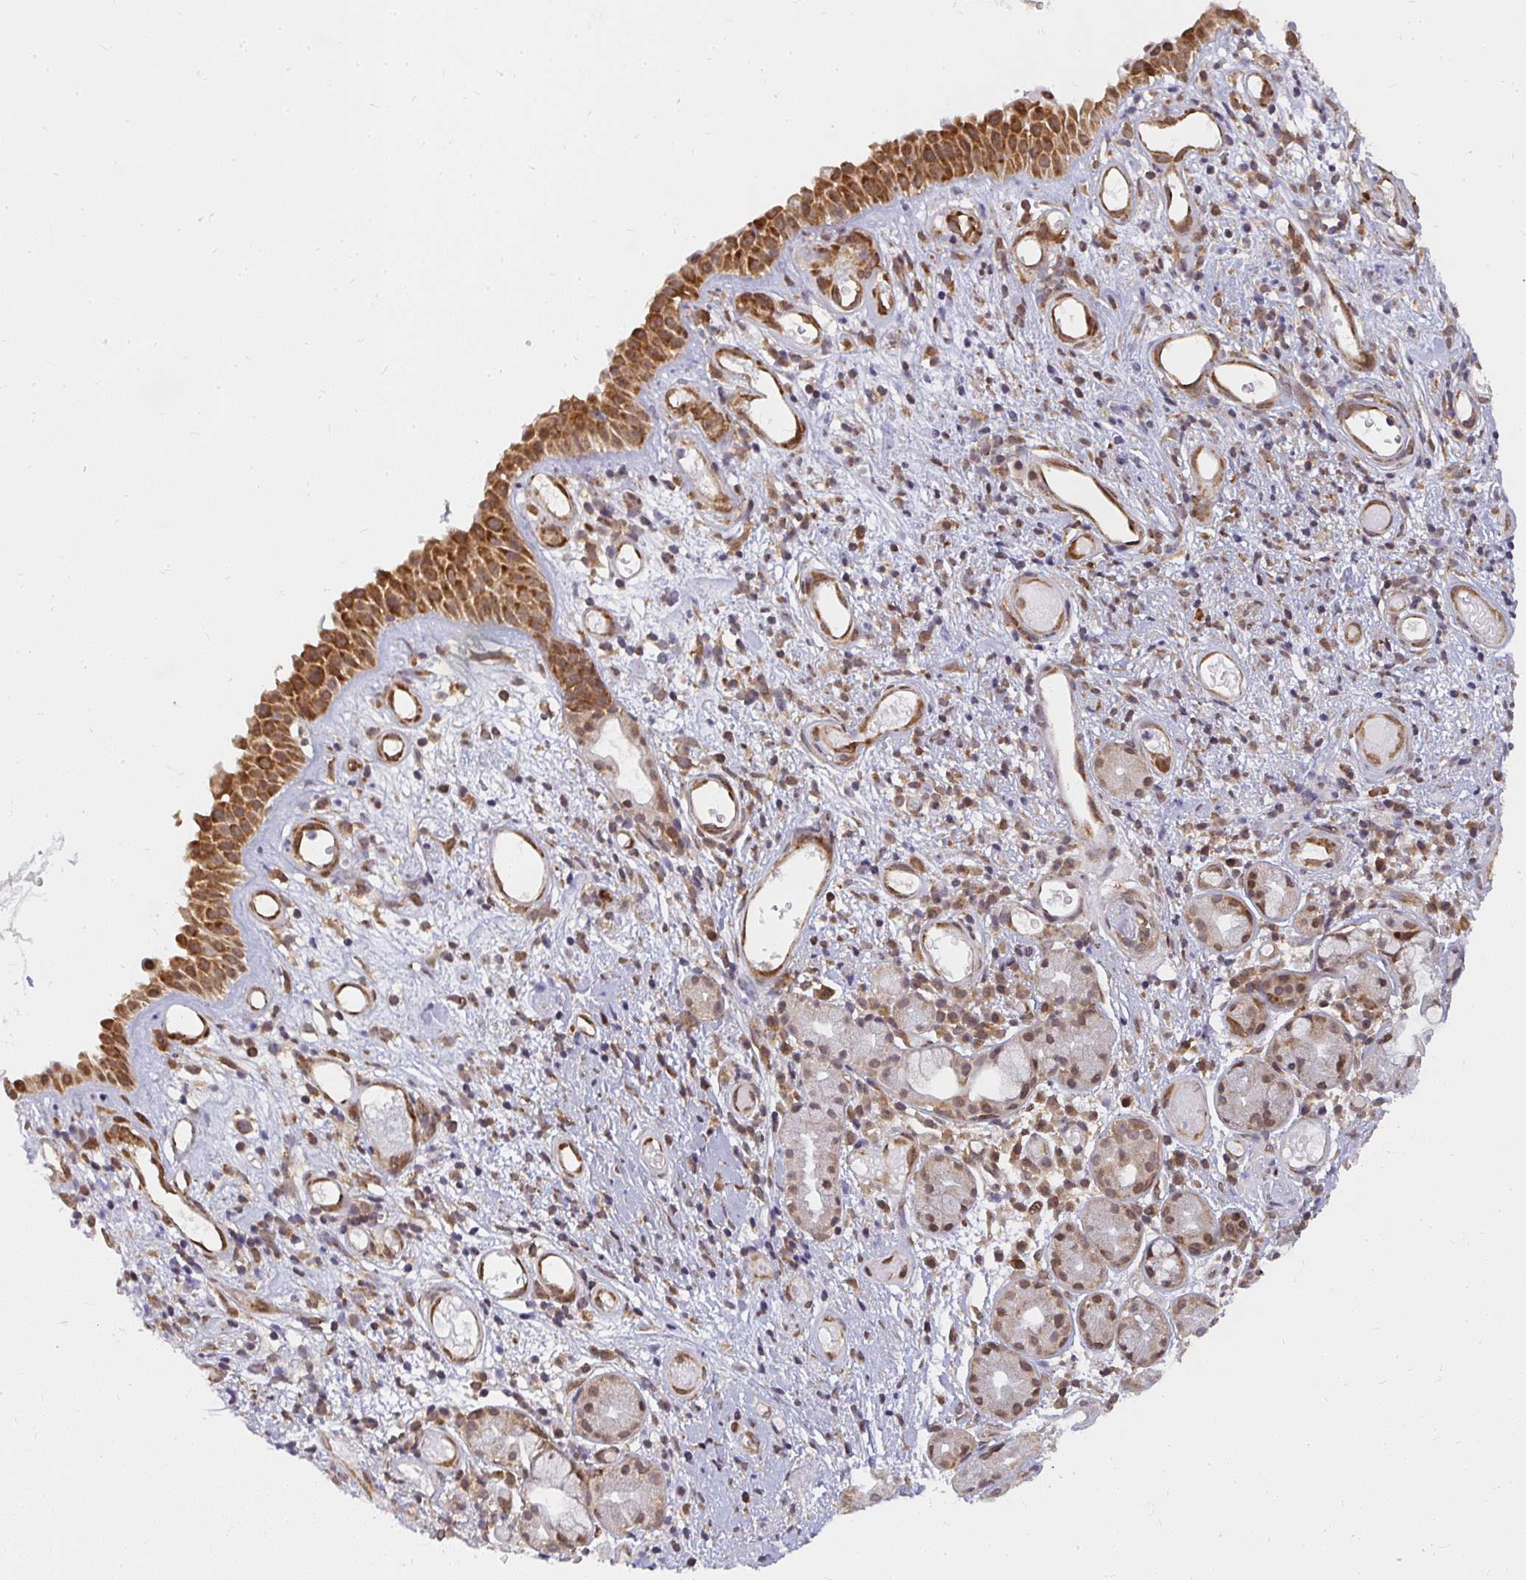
{"staining": {"intensity": "strong", "quantity": ">75%", "location": "cytoplasmic/membranous,nuclear"}, "tissue": "nasopharynx", "cell_type": "Respiratory epithelial cells", "image_type": "normal", "snomed": [{"axis": "morphology", "description": "Normal tissue, NOS"}, {"axis": "morphology", "description": "Inflammation, NOS"}, {"axis": "topography", "description": "Nasopharynx"}], "caption": "Immunohistochemical staining of normal nasopharynx shows high levels of strong cytoplasmic/membranous,nuclear expression in approximately >75% of respiratory epithelial cells.", "gene": "SYNCRIP", "patient": {"sex": "male", "age": 54}}